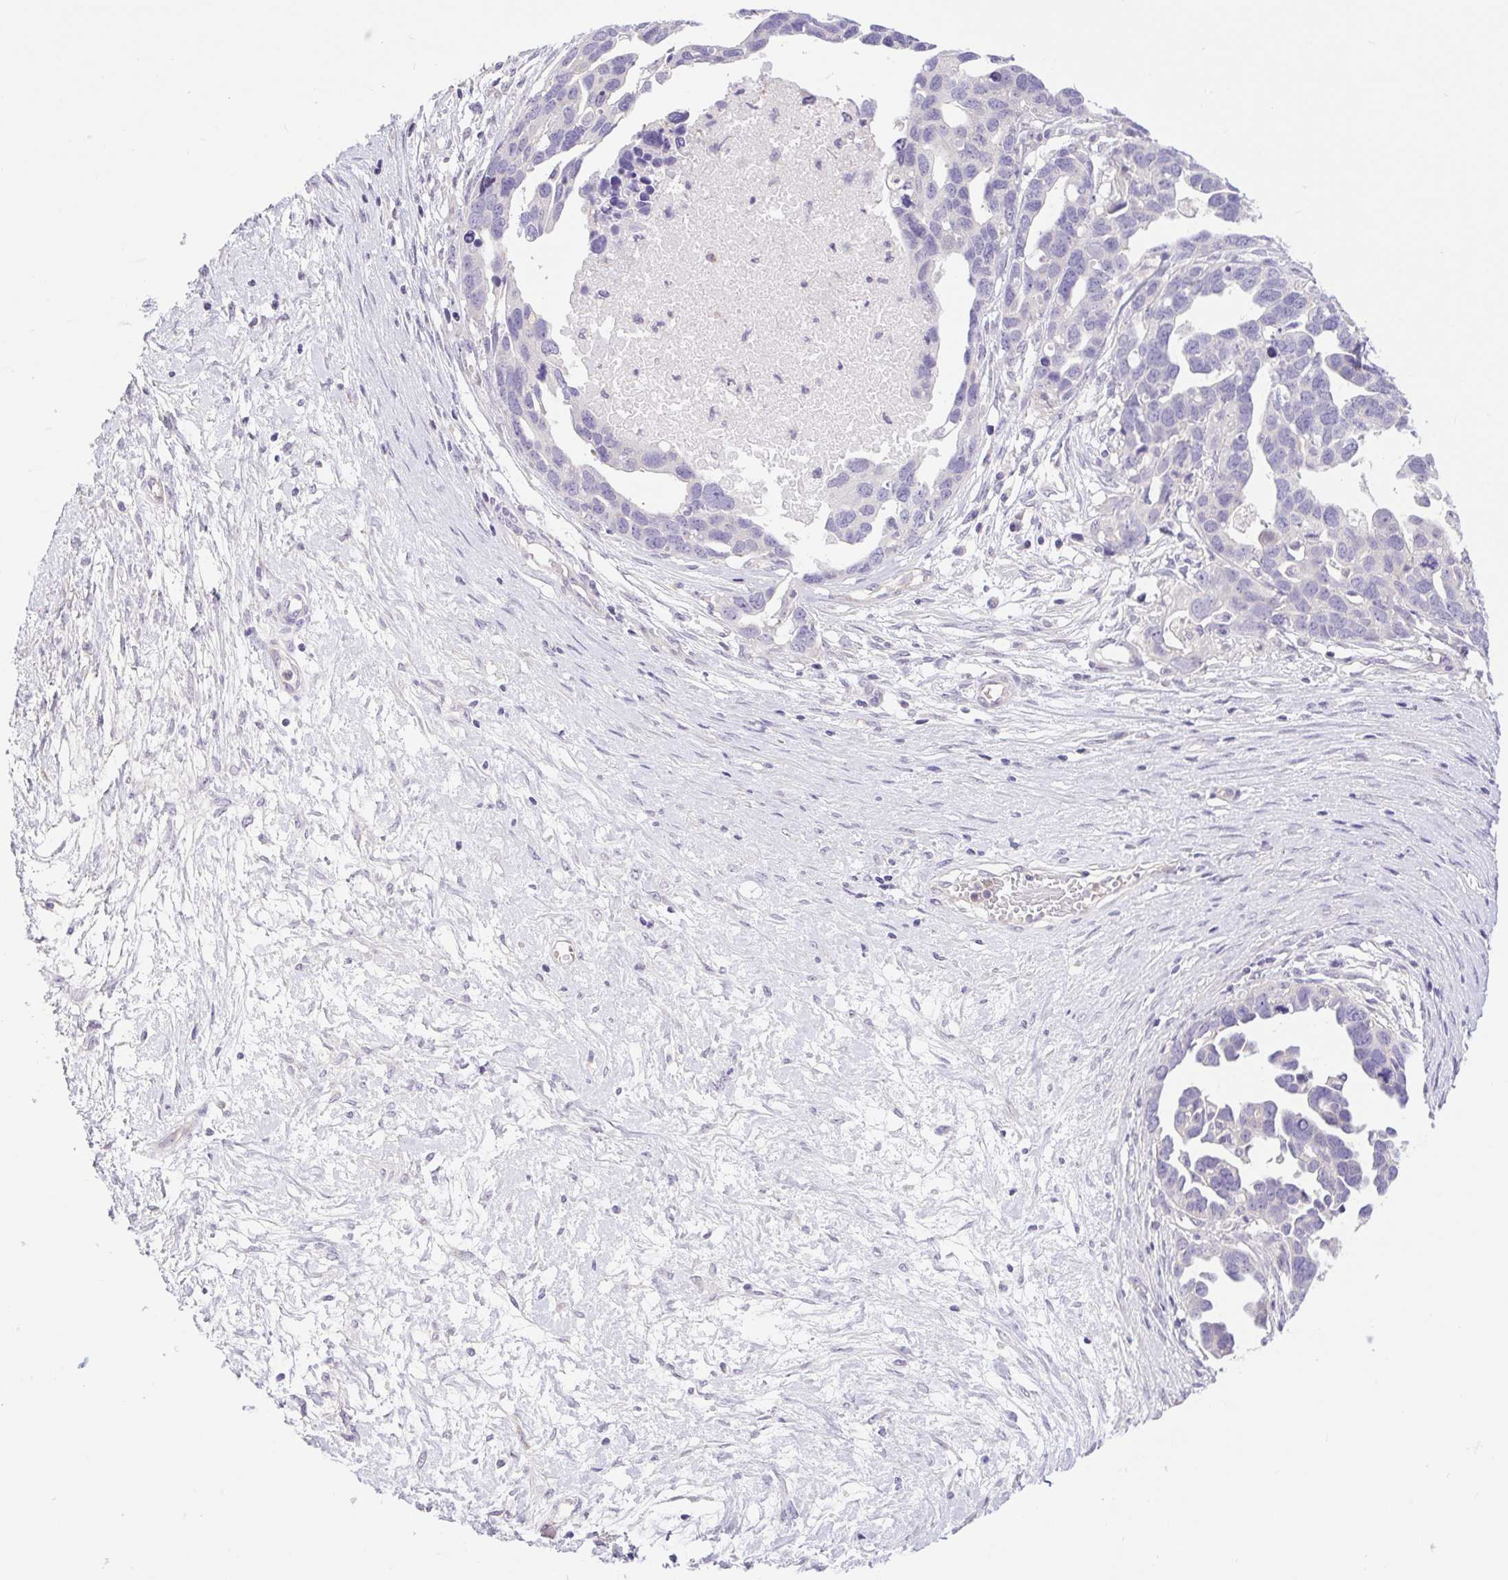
{"staining": {"intensity": "negative", "quantity": "none", "location": "none"}, "tissue": "ovarian cancer", "cell_type": "Tumor cells", "image_type": "cancer", "snomed": [{"axis": "morphology", "description": "Cystadenocarcinoma, serous, NOS"}, {"axis": "topography", "description": "Ovary"}], "caption": "Immunohistochemistry (IHC) image of ovarian cancer stained for a protein (brown), which reveals no staining in tumor cells.", "gene": "FAM177B", "patient": {"sex": "female", "age": 54}}